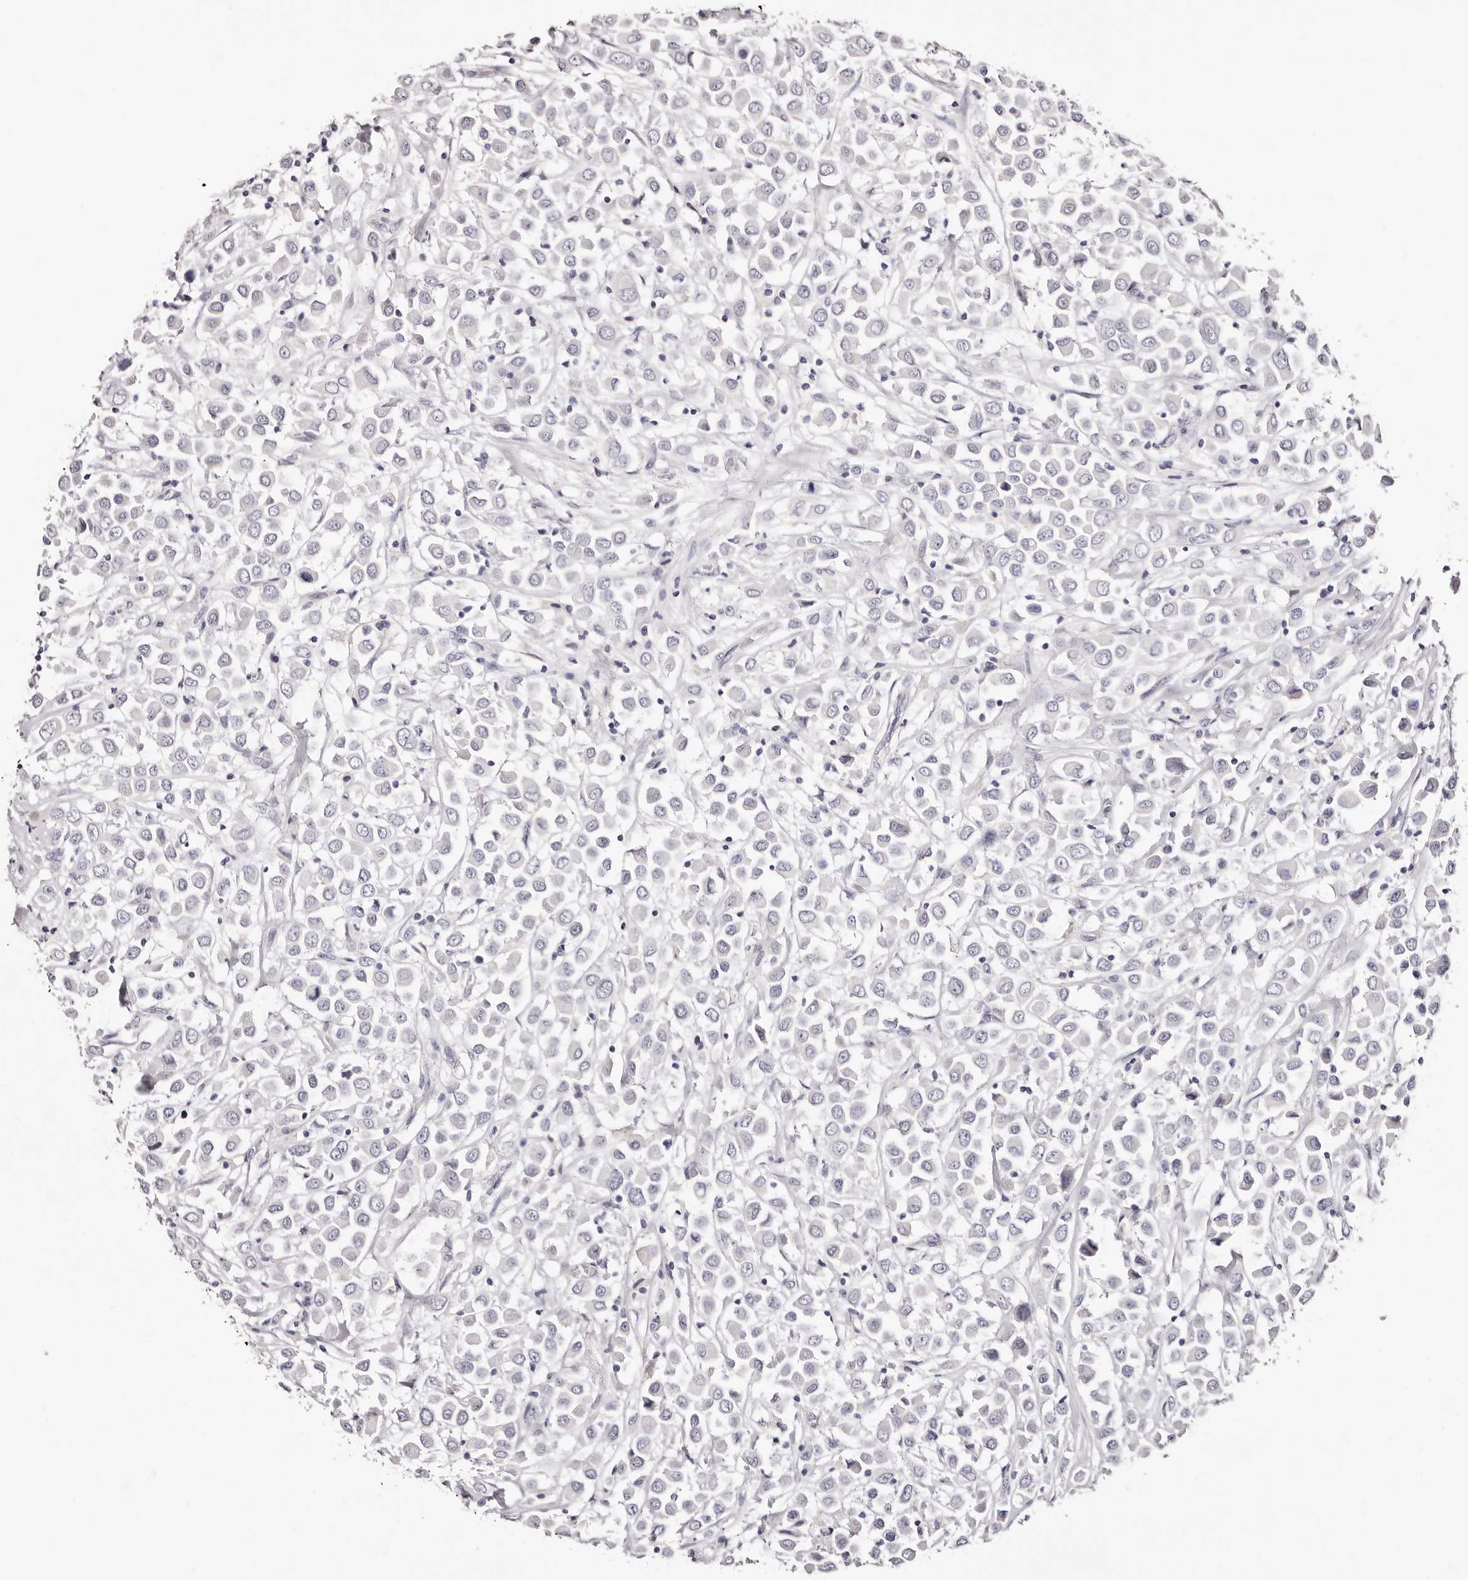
{"staining": {"intensity": "negative", "quantity": "none", "location": "none"}, "tissue": "breast cancer", "cell_type": "Tumor cells", "image_type": "cancer", "snomed": [{"axis": "morphology", "description": "Duct carcinoma"}, {"axis": "topography", "description": "Breast"}], "caption": "DAB (3,3'-diaminobenzidine) immunohistochemical staining of human breast cancer shows no significant expression in tumor cells.", "gene": "PF4", "patient": {"sex": "female", "age": 61}}